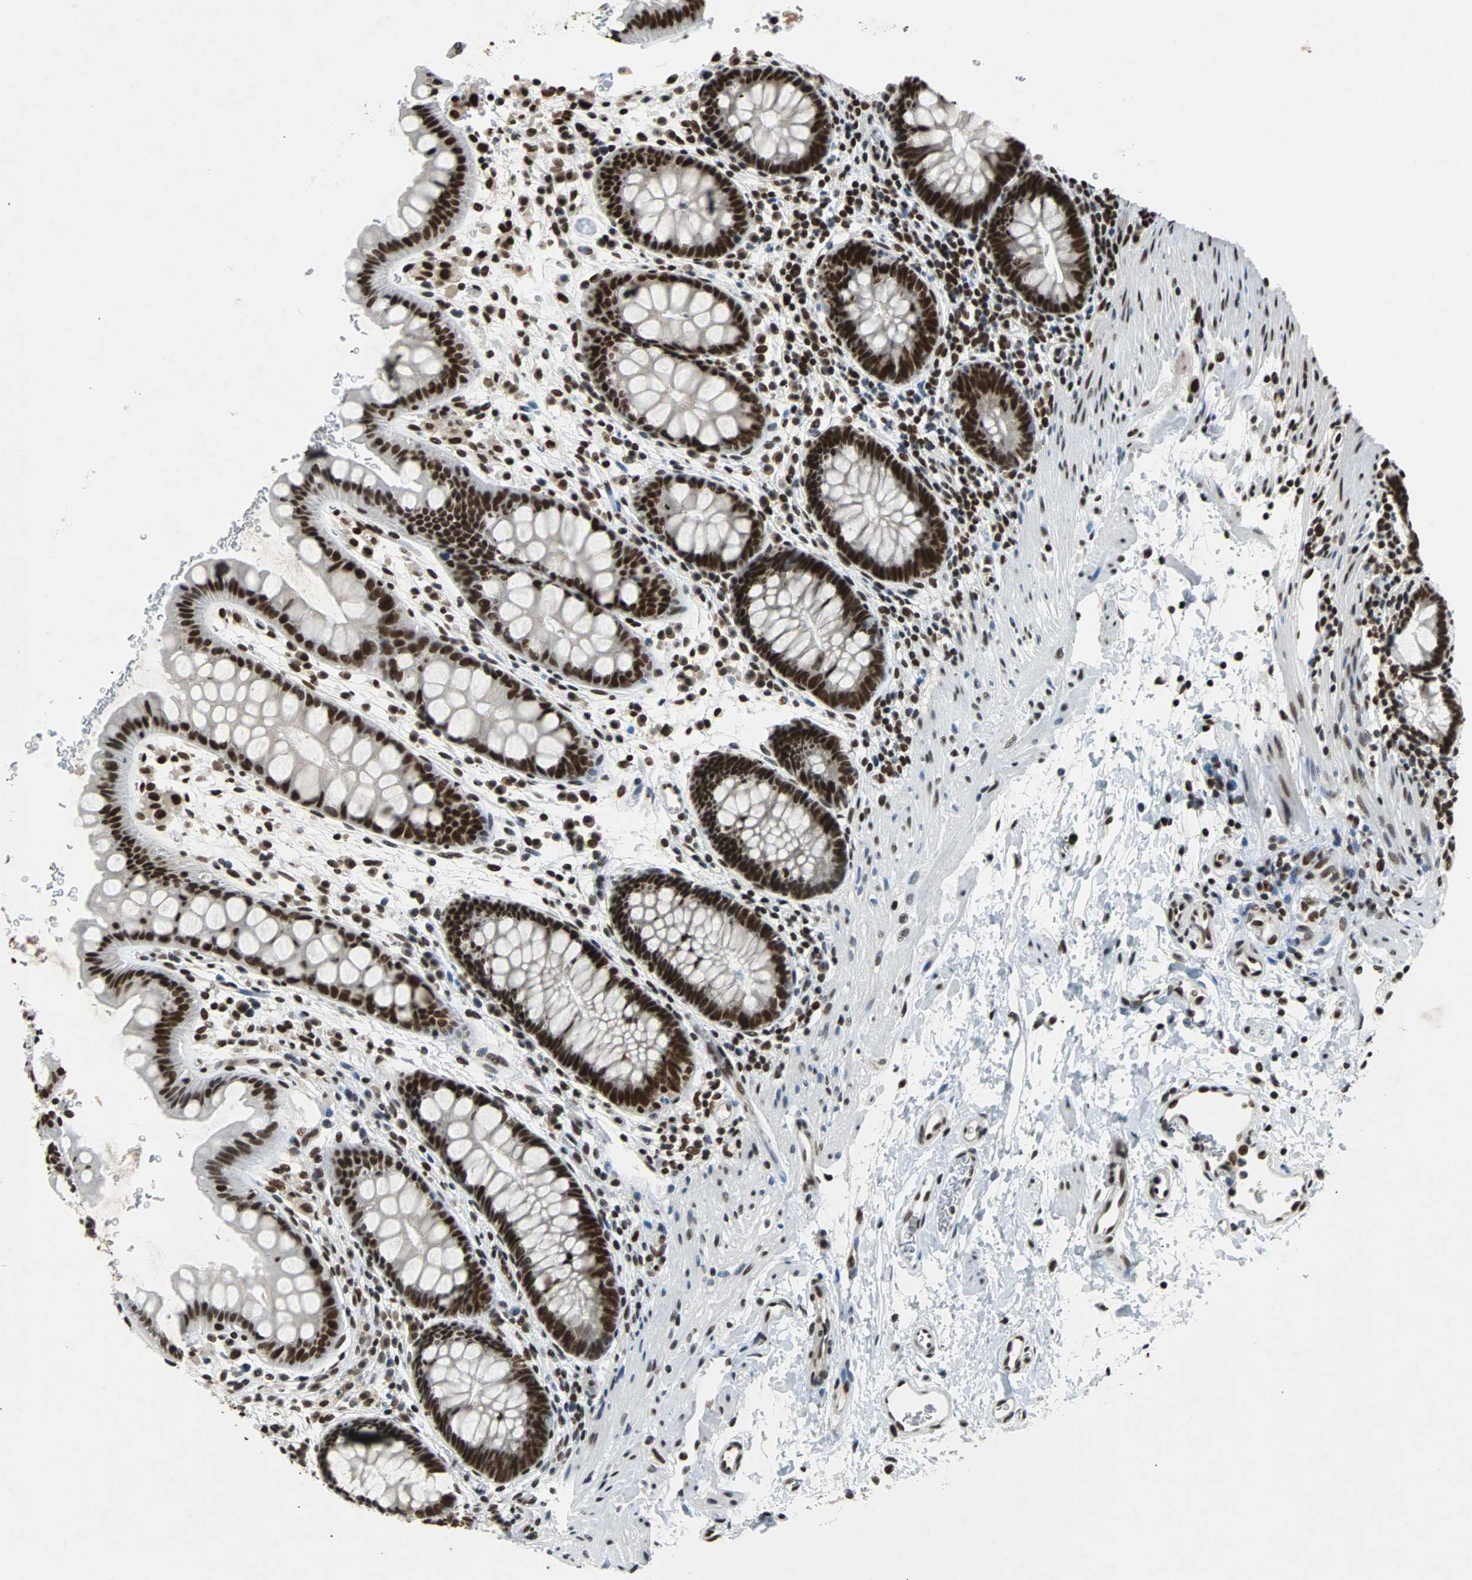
{"staining": {"intensity": "strong", "quantity": ">75%", "location": "nuclear"}, "tissue": "rectum", "cell_type": "Glandular cells", "image_type": "normal", "snomed": [{"axis": "morphology", "description": "Normal tissue, NOS"}, {"axis": "topography", "description": "Rectum"}], "caption": "A histopathology image of human rectum stained for a protein exhibits strong nuclear brown staining in glandular cells.", "gene": "GATAD2A", "patient": {"sex": "female", "age": 24}}